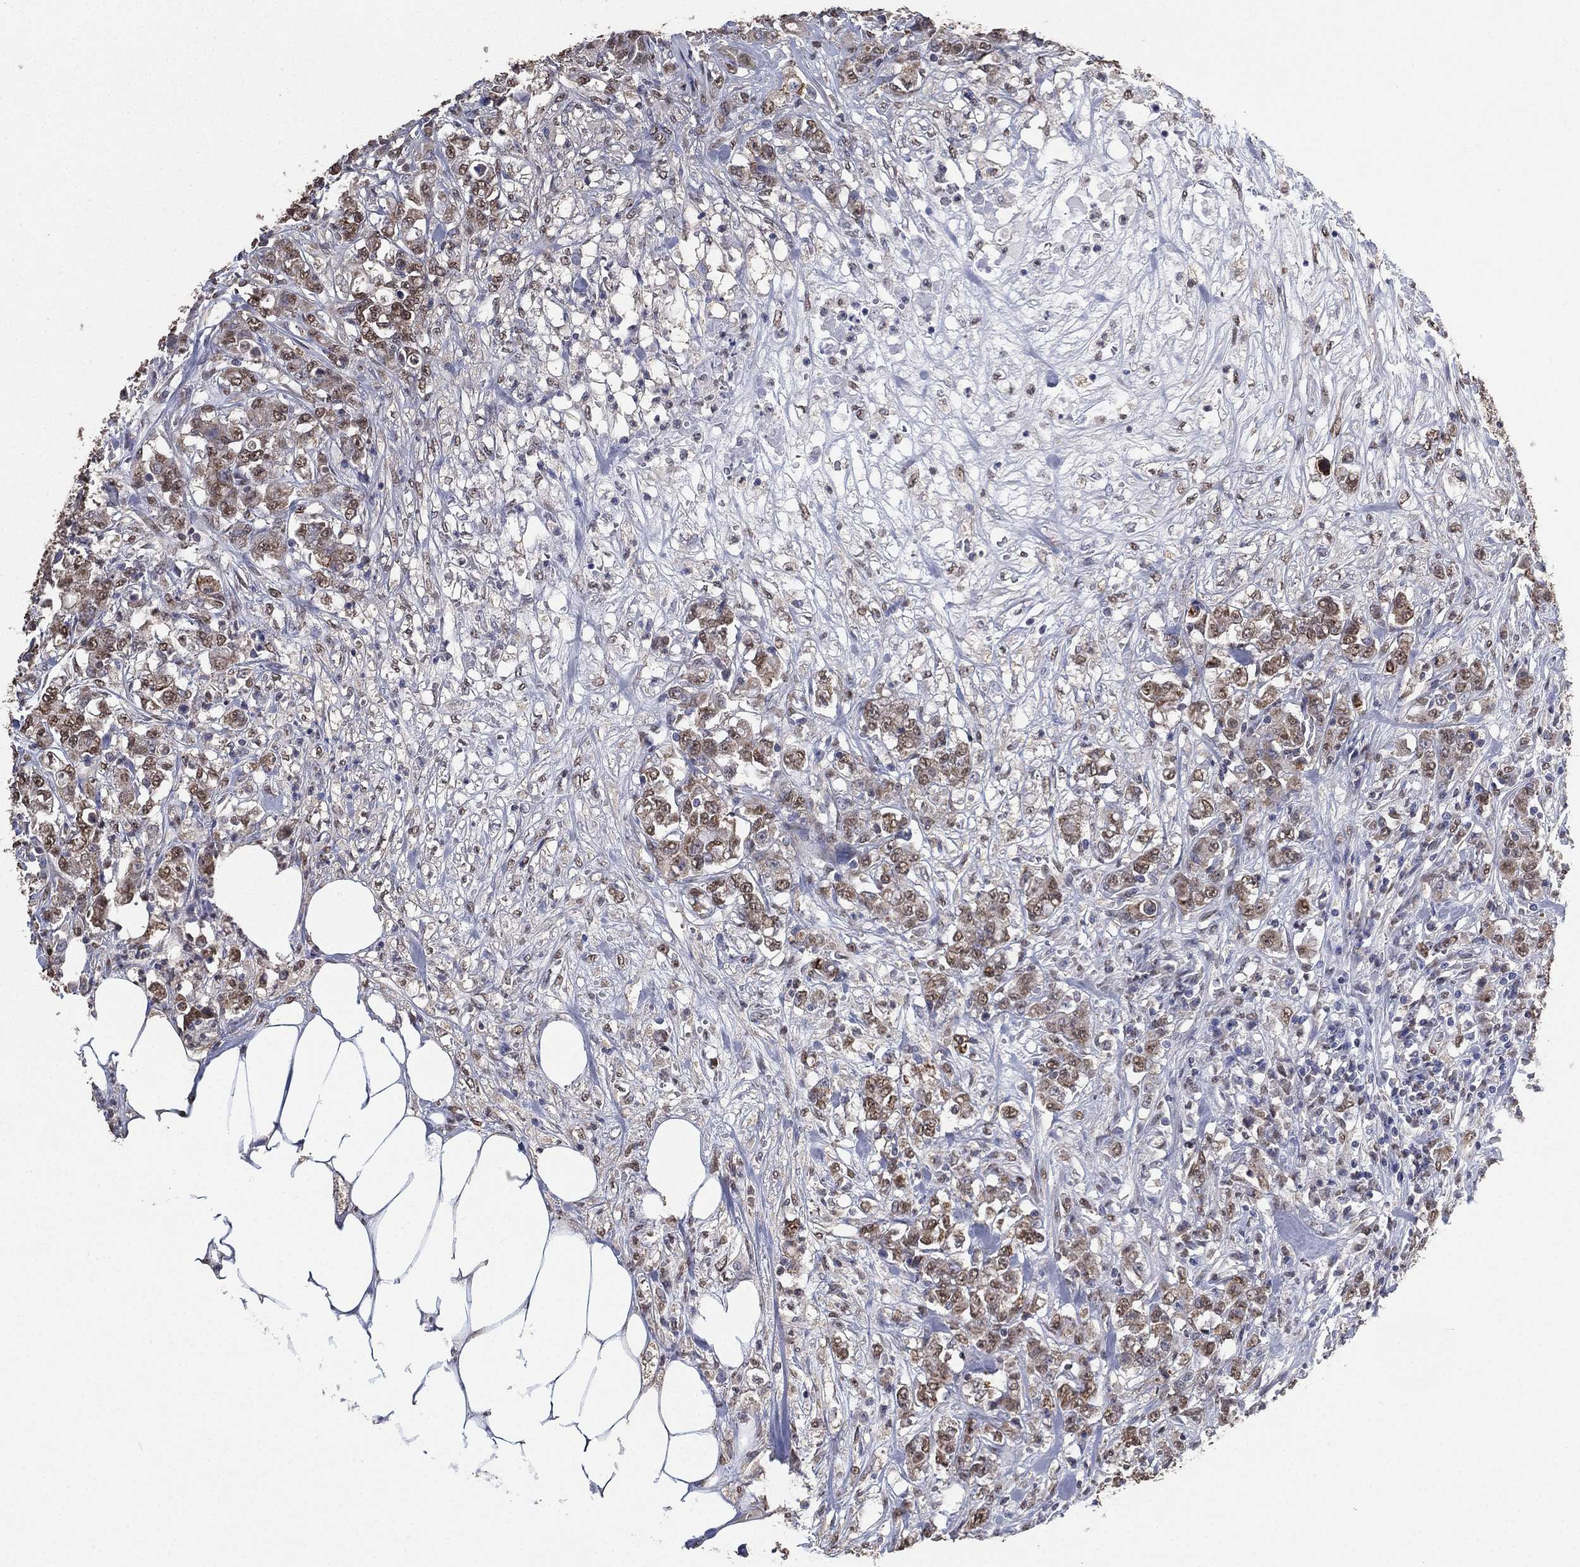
{"staining": {"intensity": "moderate", "quantity": "25%-75%", "location": "cytoplasmic/membranous"}, "tissue": "colorectal cancer", "cell_type": "Tumor cells", "image_type": "cancer", "snomed": [{"axis": "morphology", "description": "Adenocarcinoma, NOS"}, {"axis": "topography", "description": "Colon"}], "caption": "High-power microscopy captured an immunohistochemistry (IHC) histopathology image of colorectal cancer, revealing moderate cytoplasmic/membranous expression in approximately 25%-75% of tumor cells.", "gene": "ALDH7A1", "patient": {"sex": "female", "age": 48}}